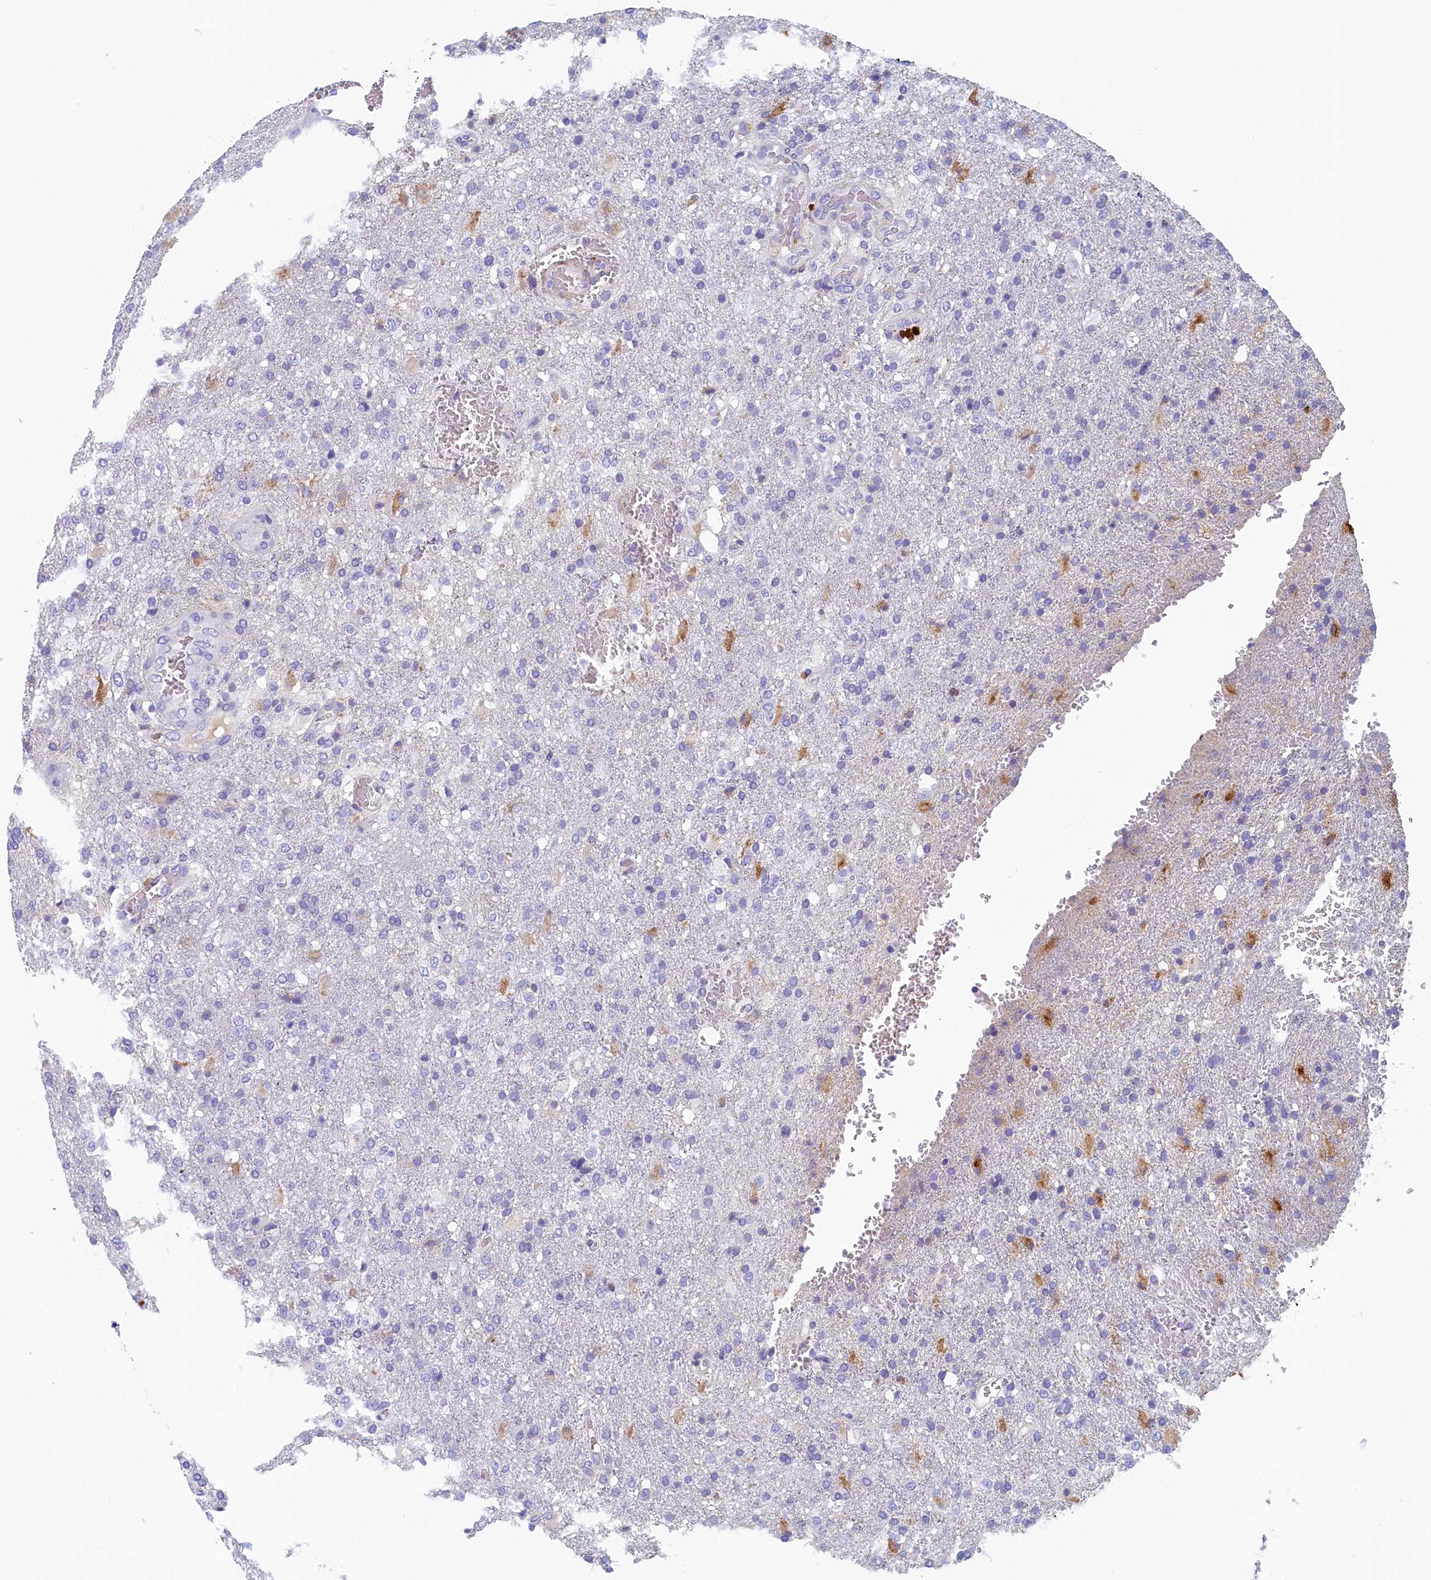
{"staining": {"intensity": "negative", "quantity": "none", "location": "none"}, "tissue": "glioma", "cell_type": "Tumor cells", "image_type": "cancer", "snomed": [{"axis": "morphology", "description": "Glioma, malignant, High grade"}, {"axis": "topography", "description": "Brain"}], "caption": "Immunohistochemistry (IHC) photomicrograph of neoplastic tissue: human malignant high-grade glioma stained with DAB shows no significant protein expression in tumor cells. Brightfield microscopy of IHC stained with DAB (brown) and hematoxylin (blue), captured at high magnification.", "gene": "GUCA1C", "patient": {"sex": "female", "age": 74}}